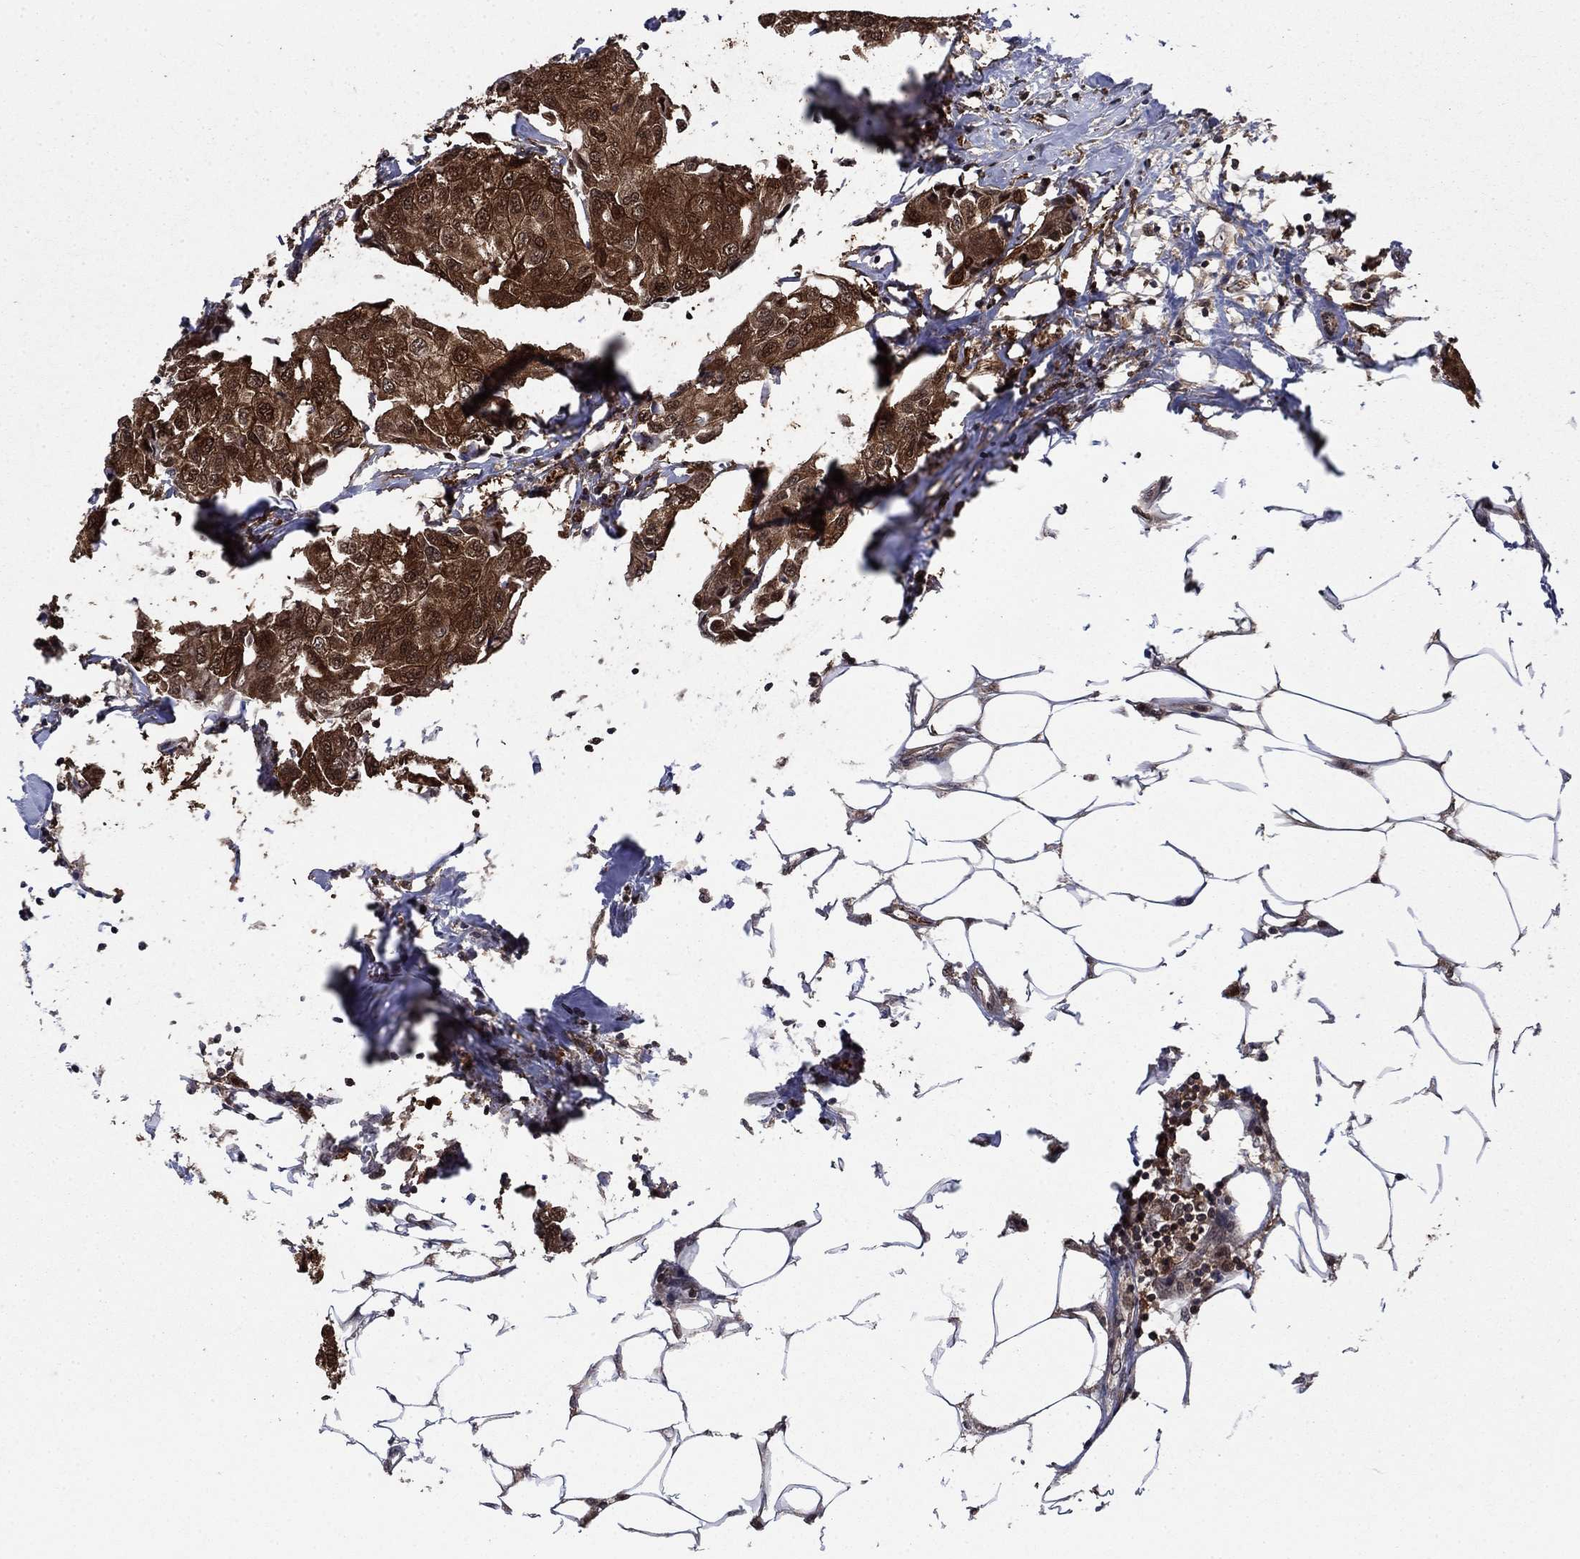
{"staining": {"intensity": "strong", "quantity": ">75%", "location": "cytoplasmic/membranous"}, "tissue": "breast cancer", "cell_type": "Tumor cells", "image_type": "cancer", "snomed": [{"axis": "morphology", "description": "Duct carcinoma"}, {"axis": "topography", "description": "Breast"}], "caption": "DAB immunohistochemical staining of breast cancer reveals strong cytoplasmic/membranous protein positivity in approximately >75% of tumor cells.", "gene": "CACYBP", "patient": {"sex": "female", "age": 80}}